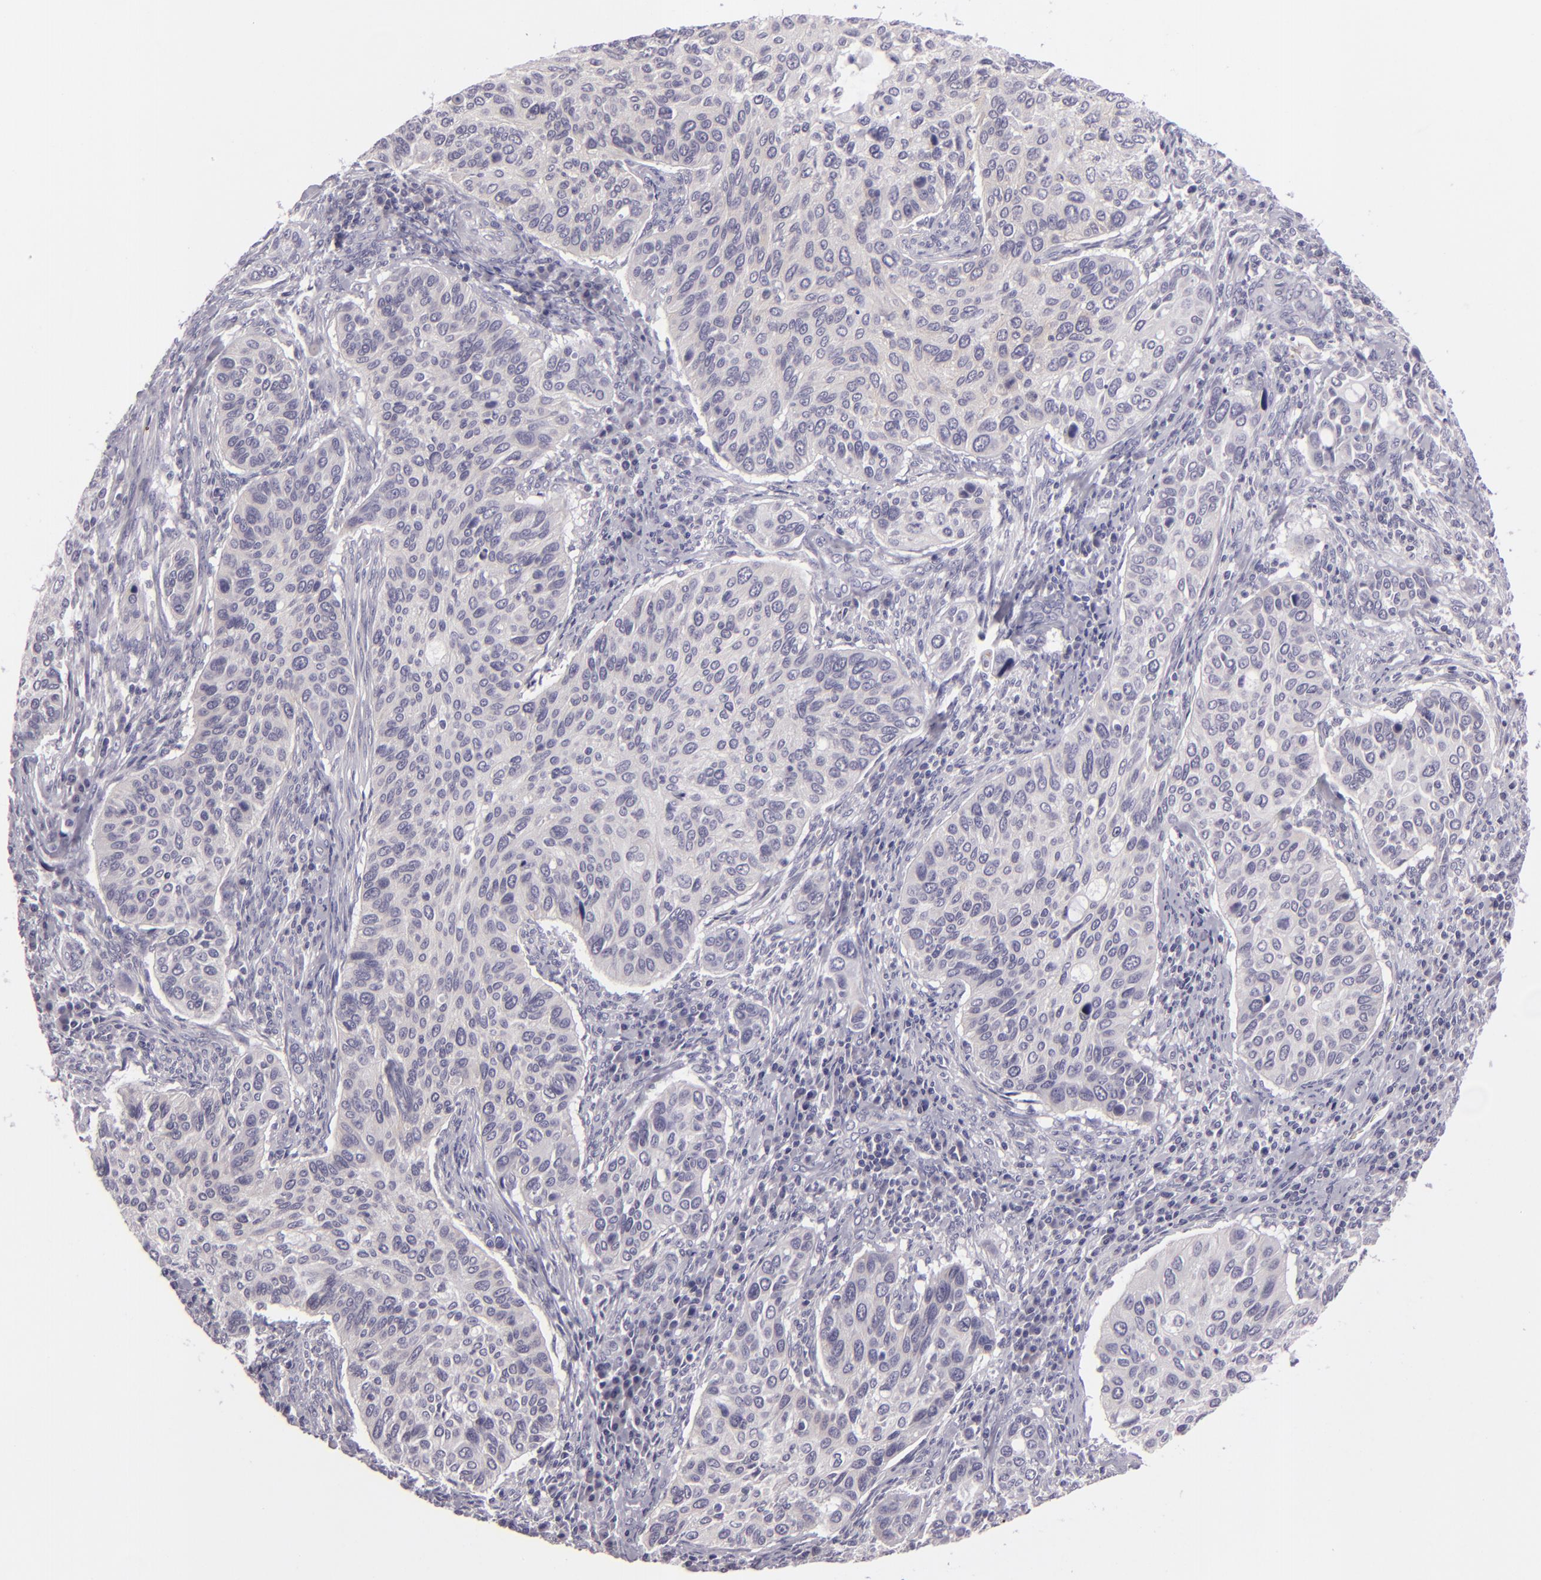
{"staining": {"intensity": "negative", "quantity": "none", "location": "none"}, "tissue": "cervical cancer", "cell_type": "Tumor cells", "image_type": "cancer", "snomed": [{"axis": "morphology", "description": "Adenocarcinoma, NOS"}, {"axis": "topography", "description": "Cervix"}], "caption": "The photomicrograph exhibits no staining of tumor cells in cervical cancer (adenocarcinoma).", "gene": "EGFL6", "patient": {"sex": "female", "age": 29}}